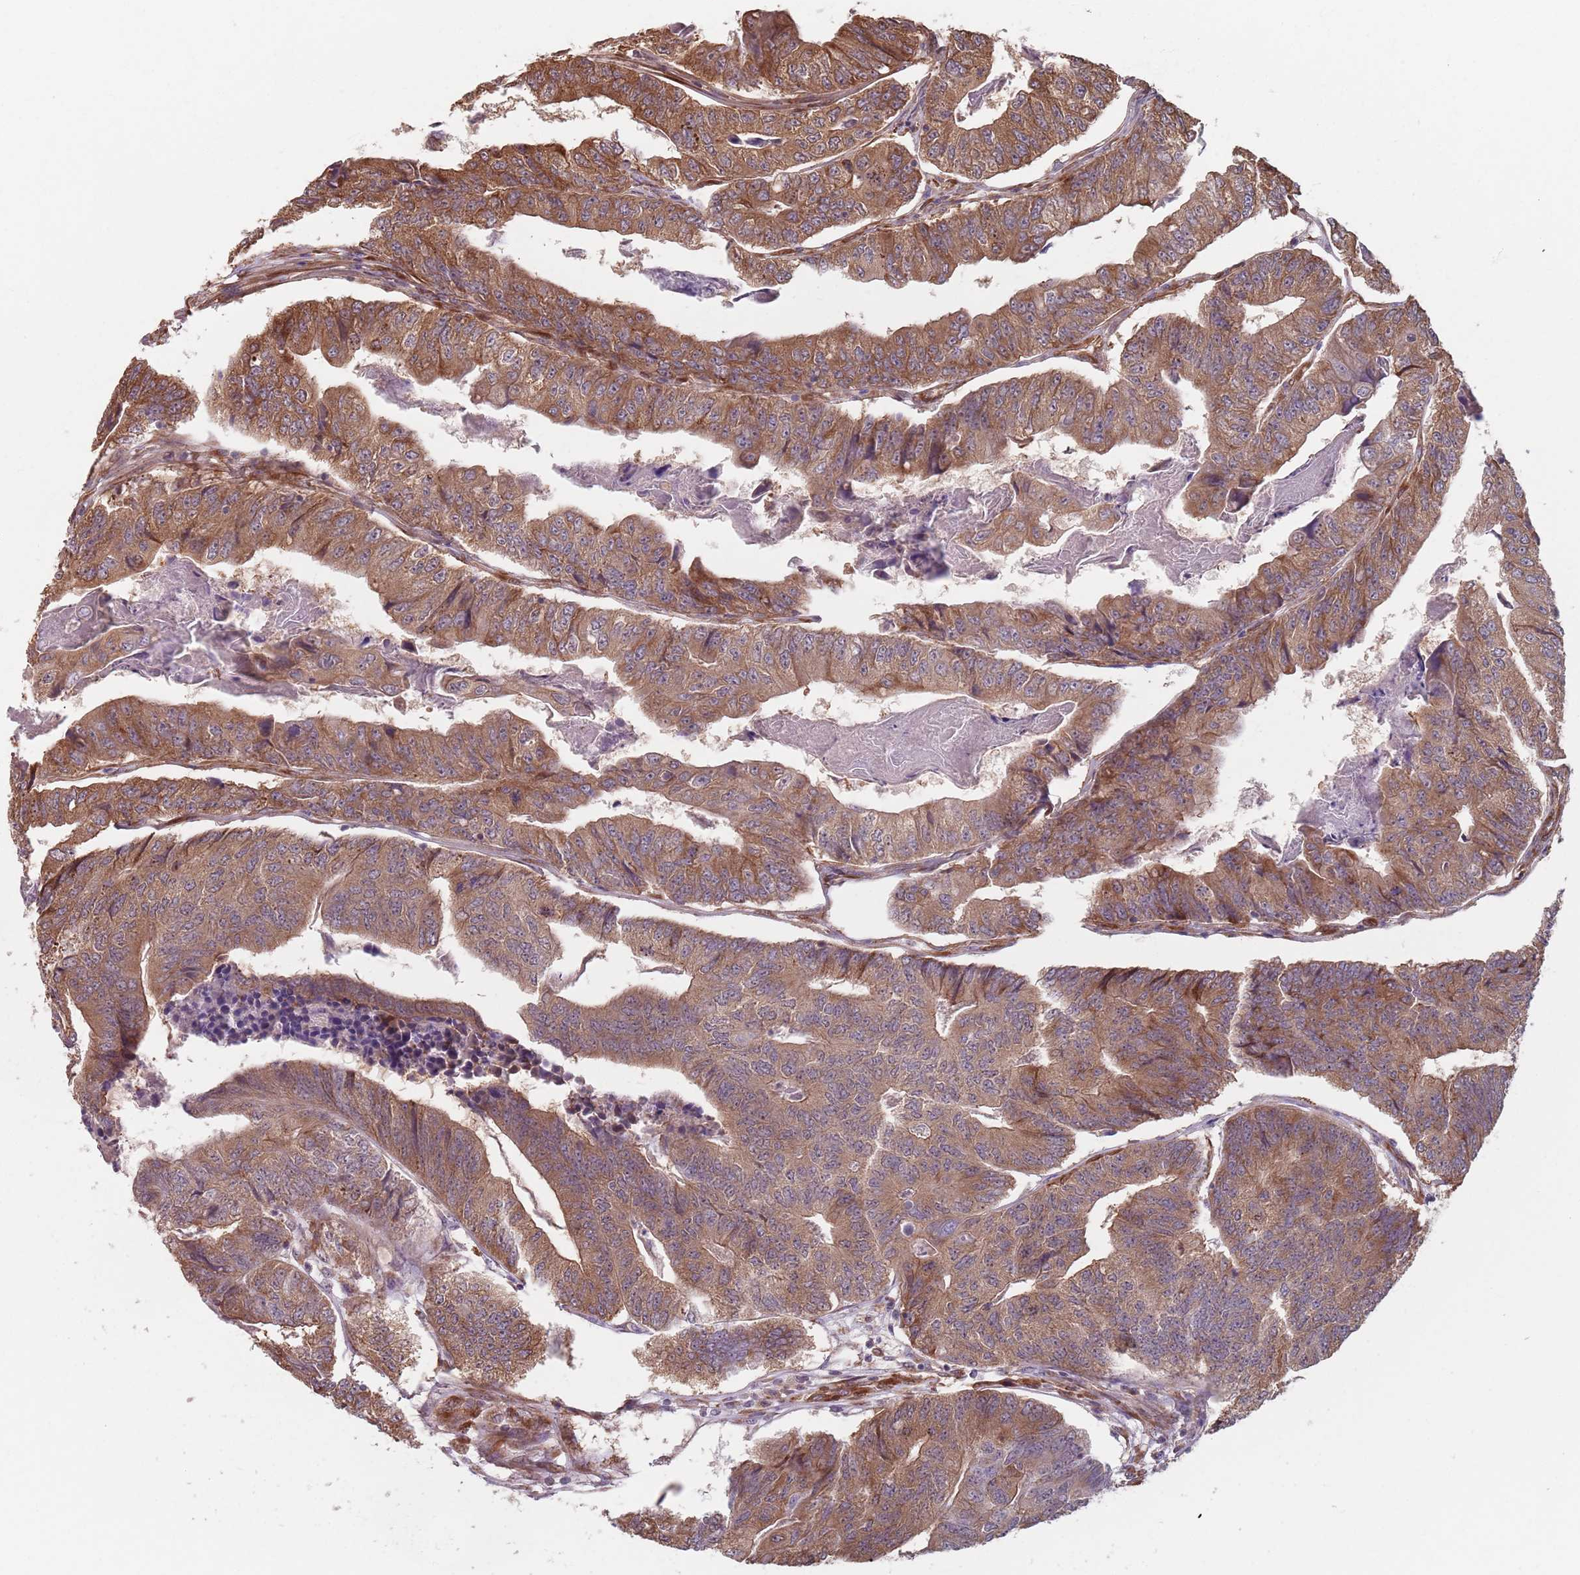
{"staining": {"intensity": "moderate", "quantity": ">75%", "location": "cytoplasmic/membranous"}, "tissue": "colorectal cancer", "cell_type": "Tumor cells", "image_type": "cancer", "snomed": [{"axis": "morphology", "description": "Adenocarcinoma, NOS"}, {"axis": "topography", "description": "Colon"}], "caption": "A high-resolution image shows immunohistochemistry staining of adenocarcinoma (colorectal), which displays moderate cytoplasmic/membranous staining in about >75% of tumor cells.", "gene": "NOTCH3", "patient": {"sex": "female", "age": 67}}